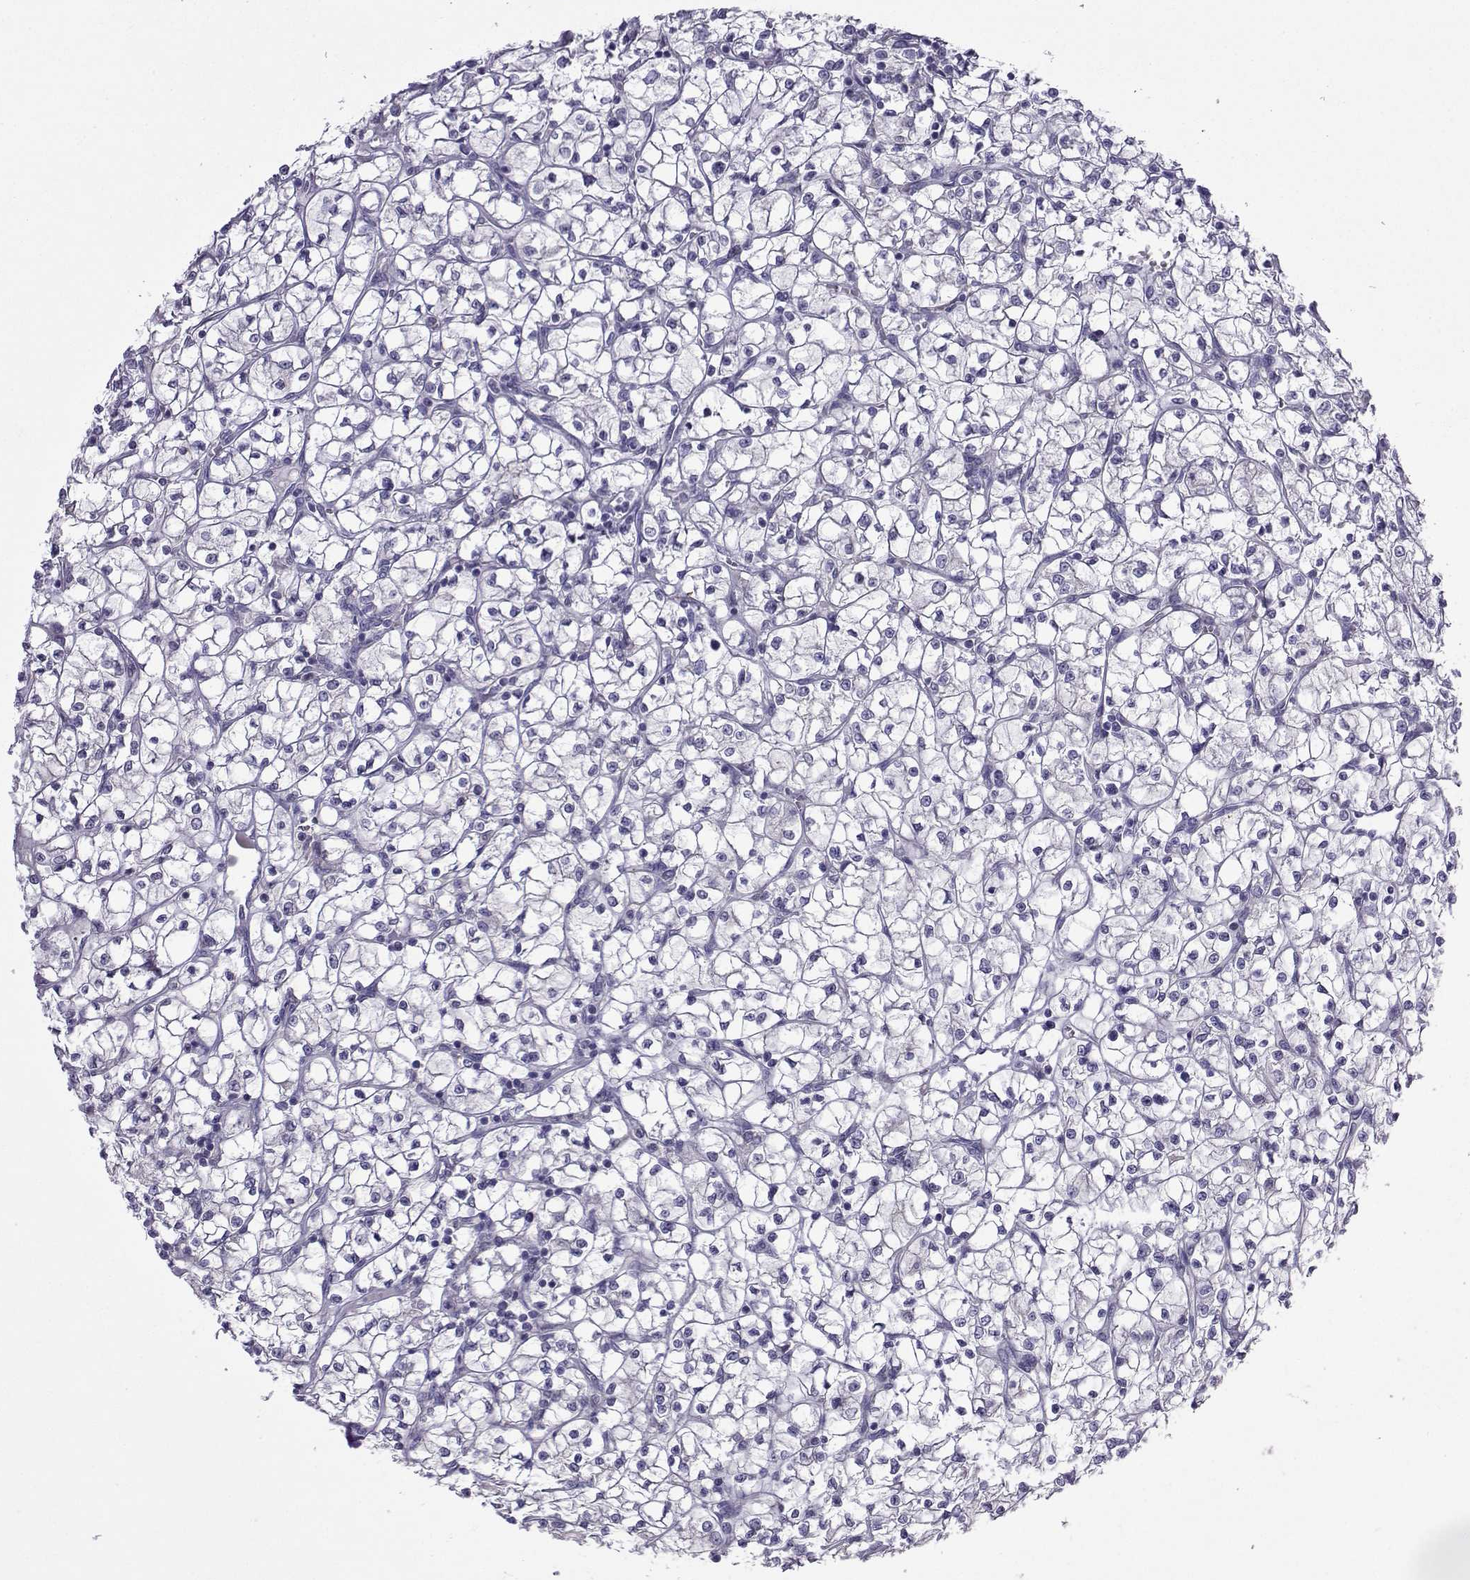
{"staining": {"intensity": "negative", "quantity": "none", "location": "none"}, "tissue": "renal cancer", "cell_type": "Tumor cells", "image_type": "cancer", "snomed": [{"axis": "morphology", "description": "Adenocarcinoma, NOS"}, {"axis": "topography", "description": "Kidney"}], "caption": "The immunohistochemistry (IHC) histopathology image has no significant positivity in tumor cells of renal cancer (adenocarcinoma) tissue.", "gene": "FCAMR", "patient": {"sex": "female", "age": 64}}